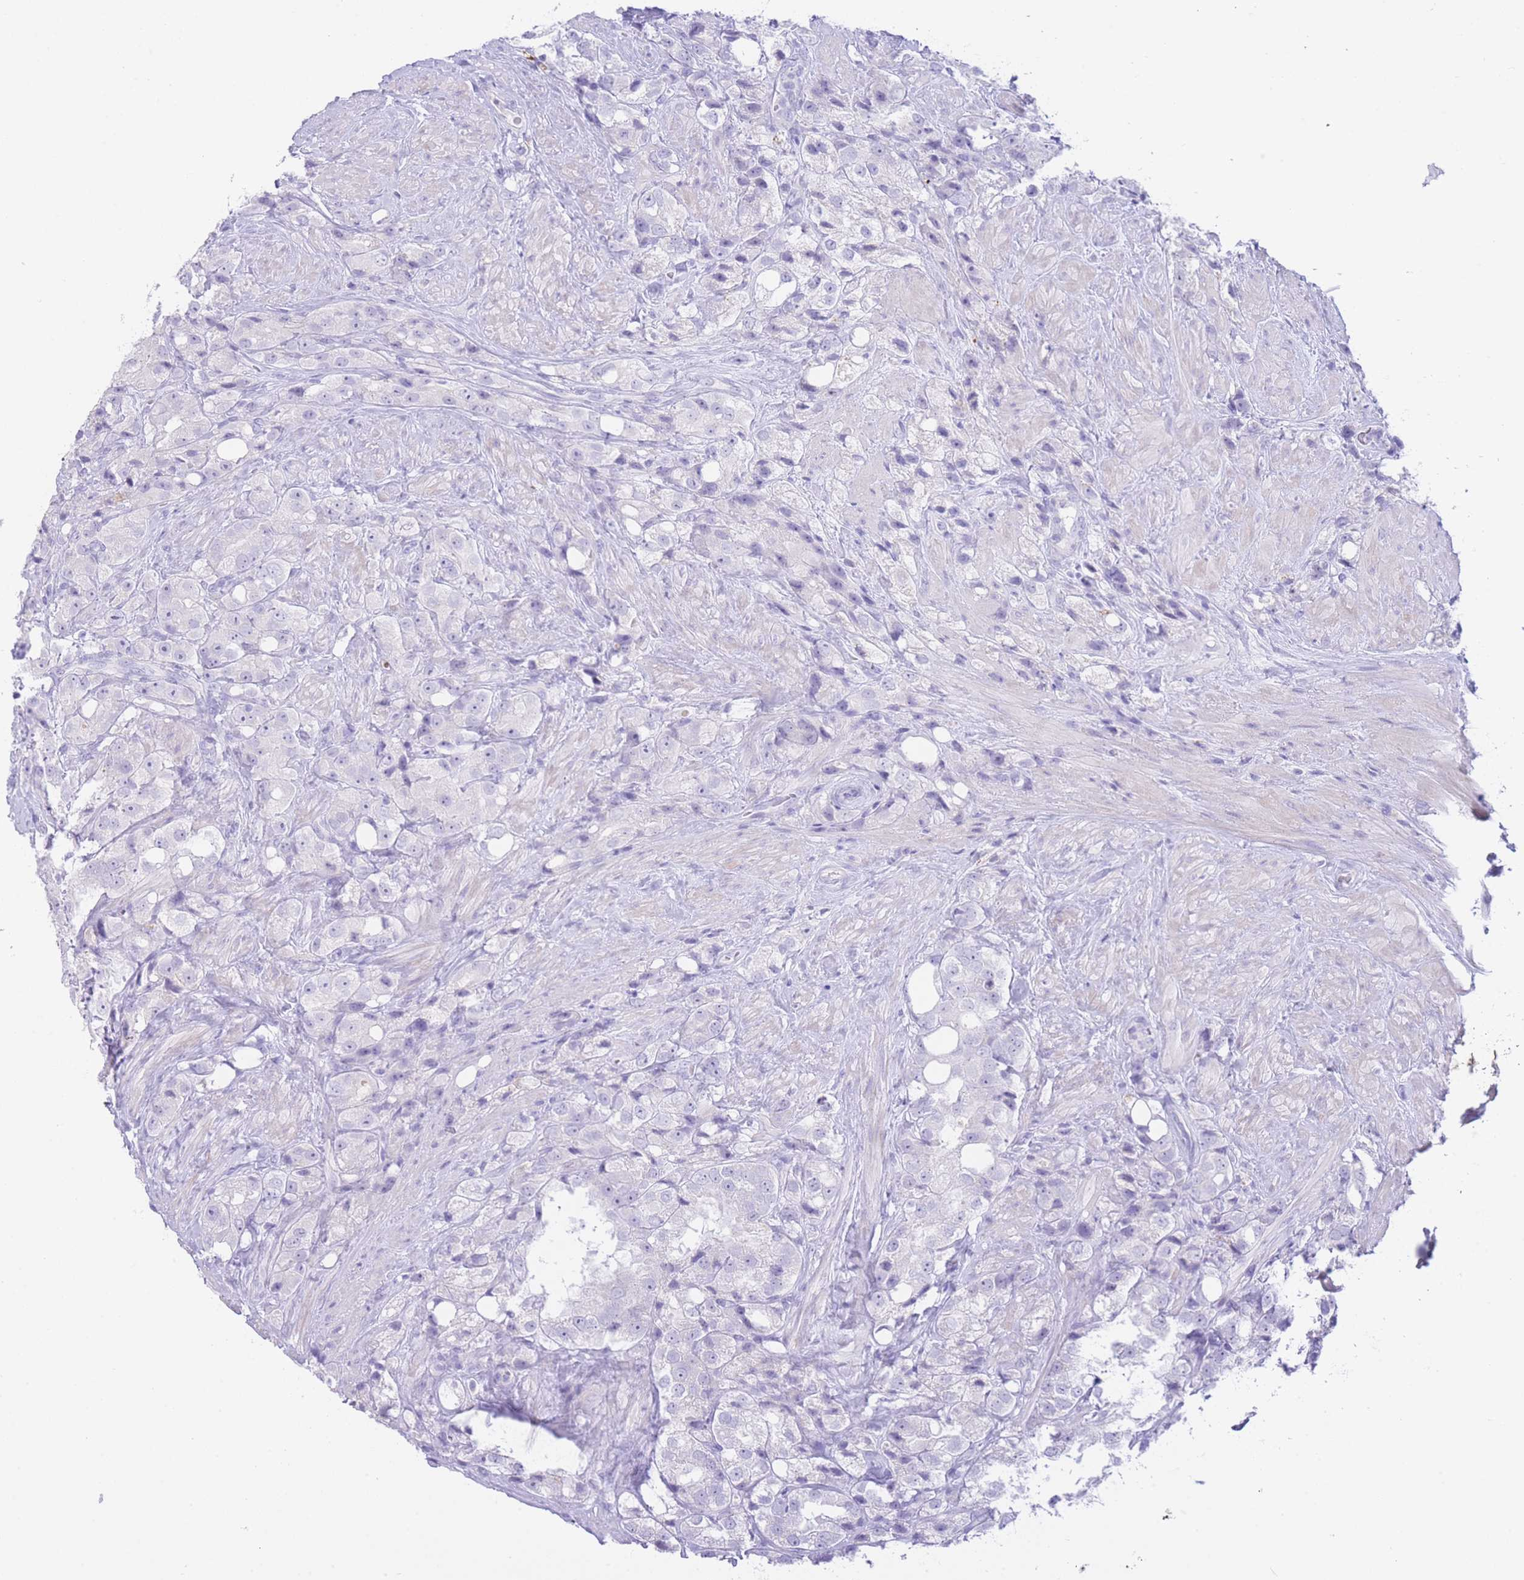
{"staining": {"intensity": "negative", "quantity": "none", "location": "none"}, "tissue": "prostate cancer", "cell_type": "Tumor cells", "image_type": "cancer", "snomed": [{"axis": "morphology", "description": "Adenocarcinoma, NOS"}, {"axis": "topography", "description": "Prostate"}], "caption": "High power microscopy histopathology image of an IHC micrograph of prostate cancer (adenocarcinoma), revealing no significant positivity in tumor cells.", "gene": "ZNF212", "patient": {"sex": "male", "age": 79}}